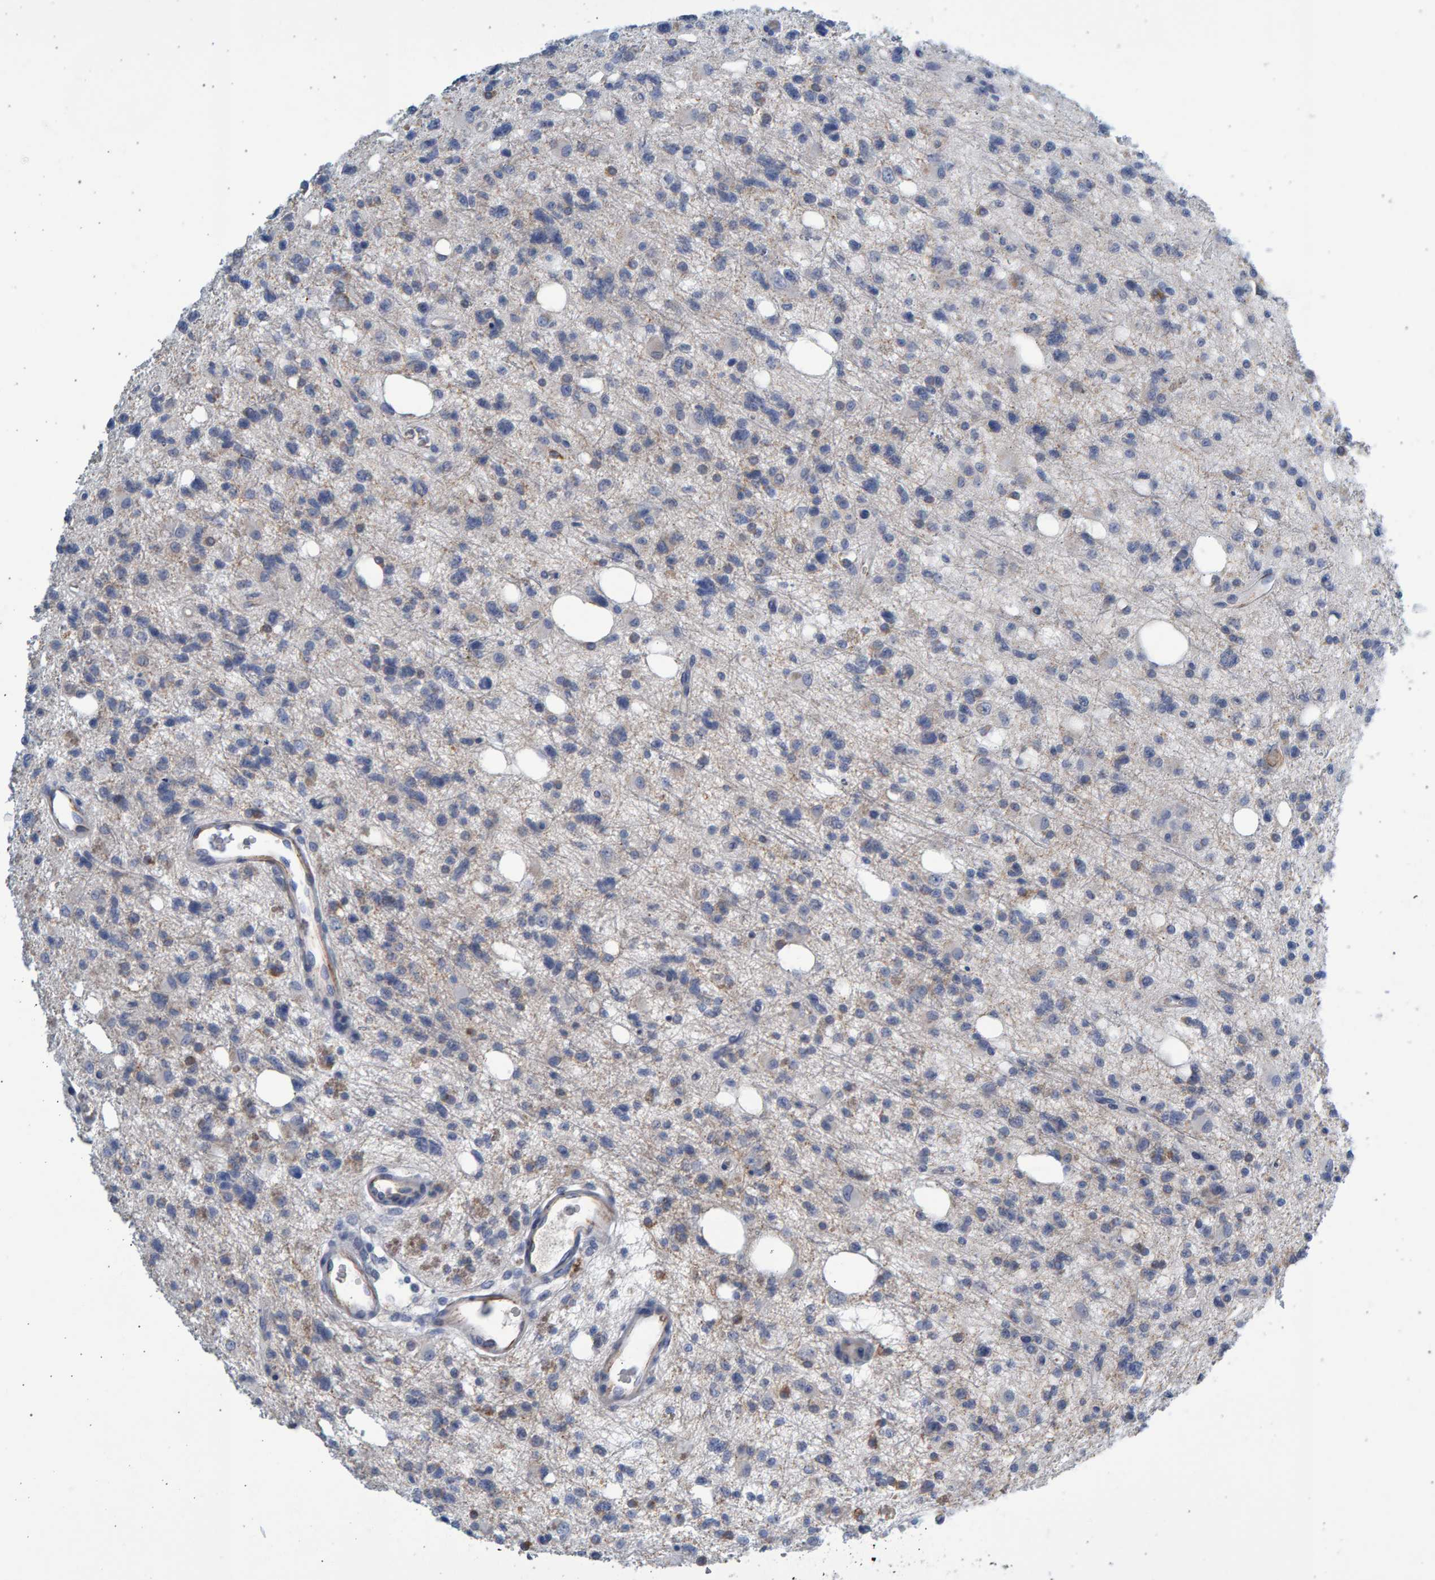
{"staining": {"intensity": "weak", "quantity": "<25%", "location": "cytoplasmic/membranous"}, "tissue": "glioma", "cell_type": "Tumor cells", "image_type": "cancer", "snomed": [{"axis": "morphology", "description": "Glioma, malignant, High grade"}, {"axis": "topography", "description": "Brain"}], "caption": "This is an immunohistochemistry micrograph of human malignant high-grade glioma. There is no positivity in tumor cells.", "gene": "SLC34A3", "patient": {"sex": "female", "age": 62}}